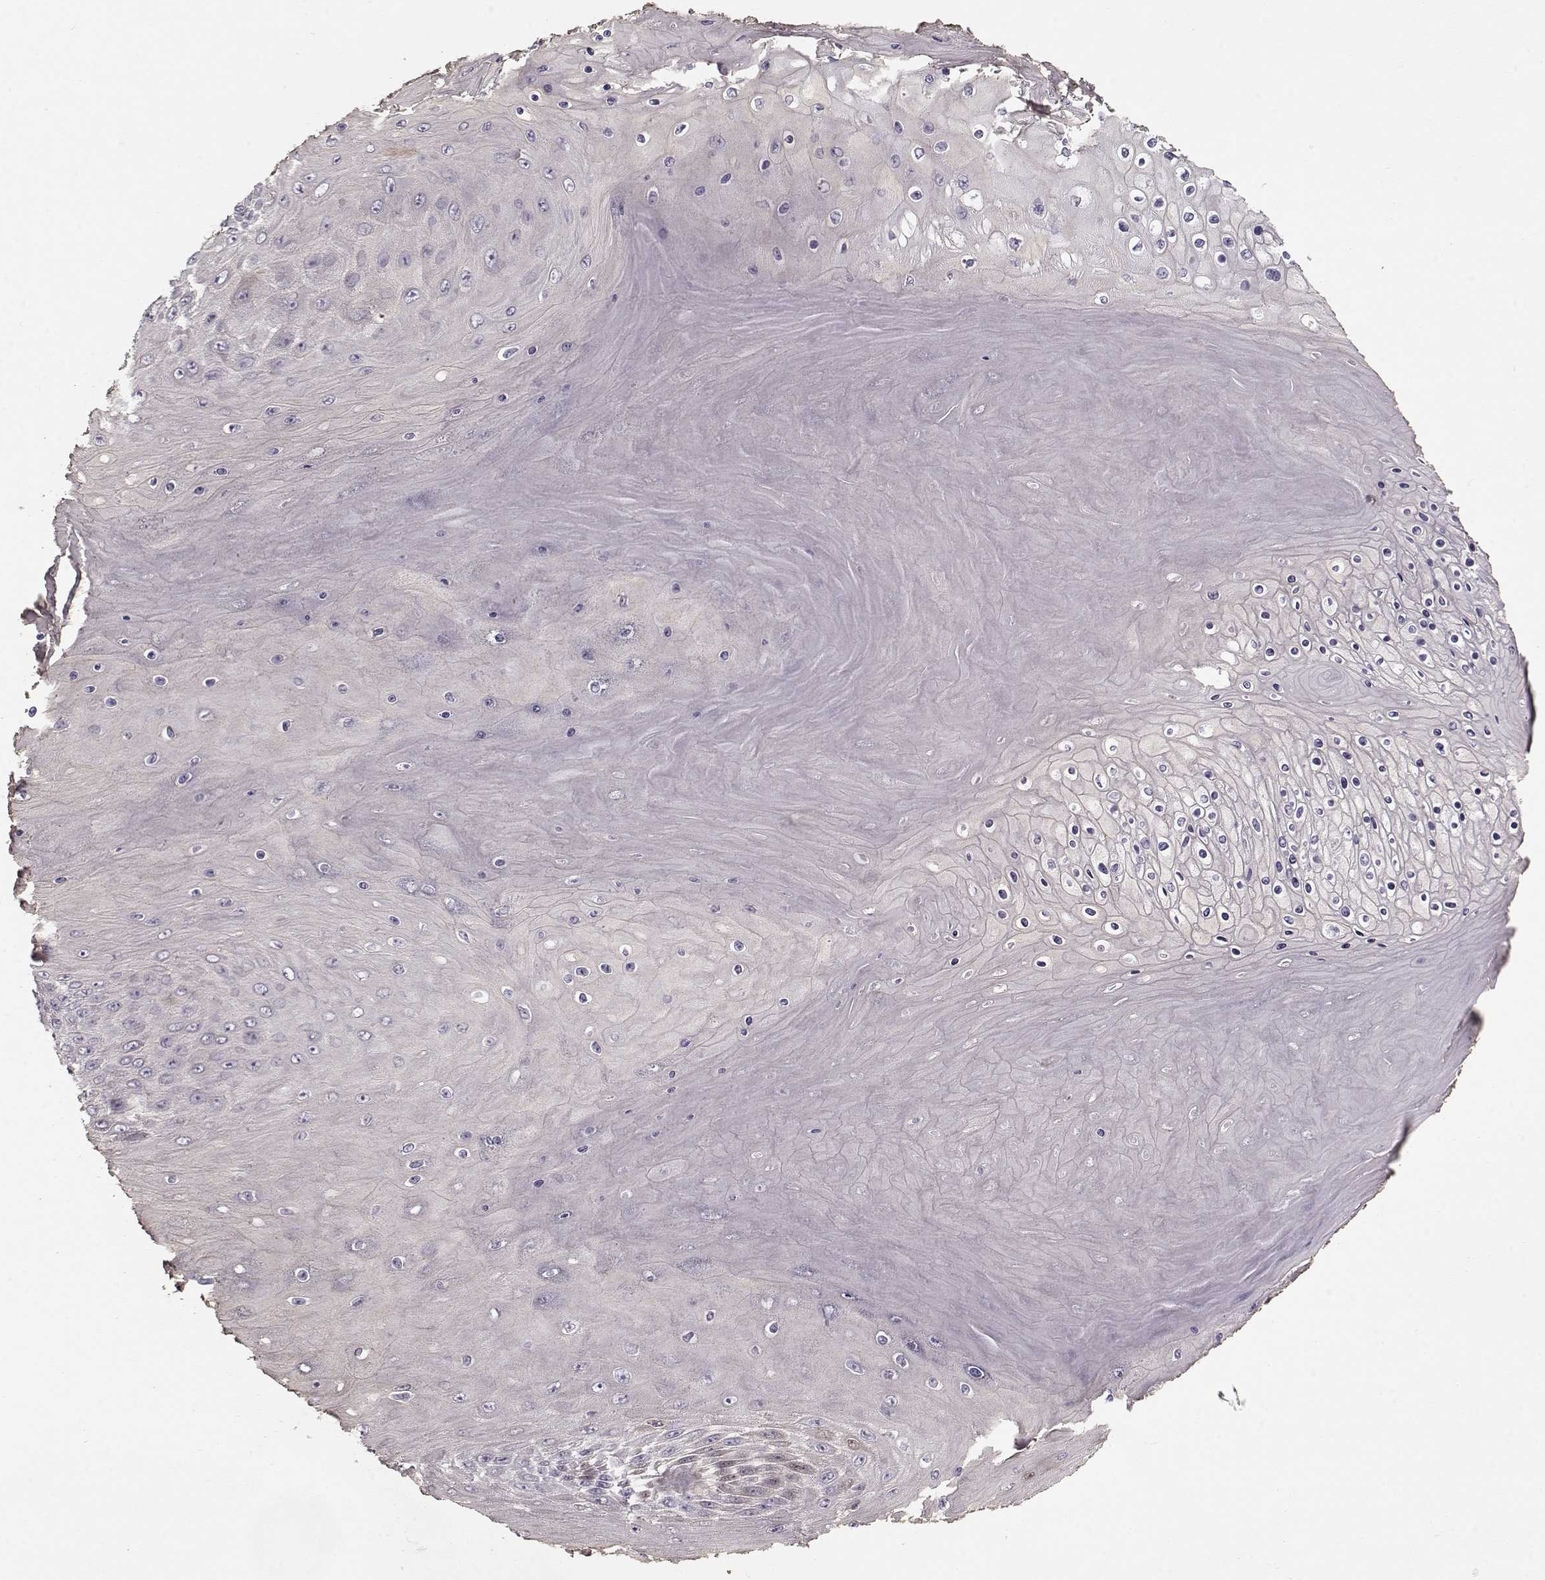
{"staining": {"intensity": "negative", "quantity": "none", "location": "none"}, "tissue": "skin cancer", "cell_type": "Tumor cells", "image_type": "cancer", "snomed": [{"axis": "morphology", "description": "Squamous cell carcinoma, NOS"}, {"axis": "topography", "description": "Skin"}], "caption": "A micrograph of skin cancer stained for a protein reveals no brown staining in tumor cells.", "gene": "LUM", "patient": {"sex": "male", "age": 62}}